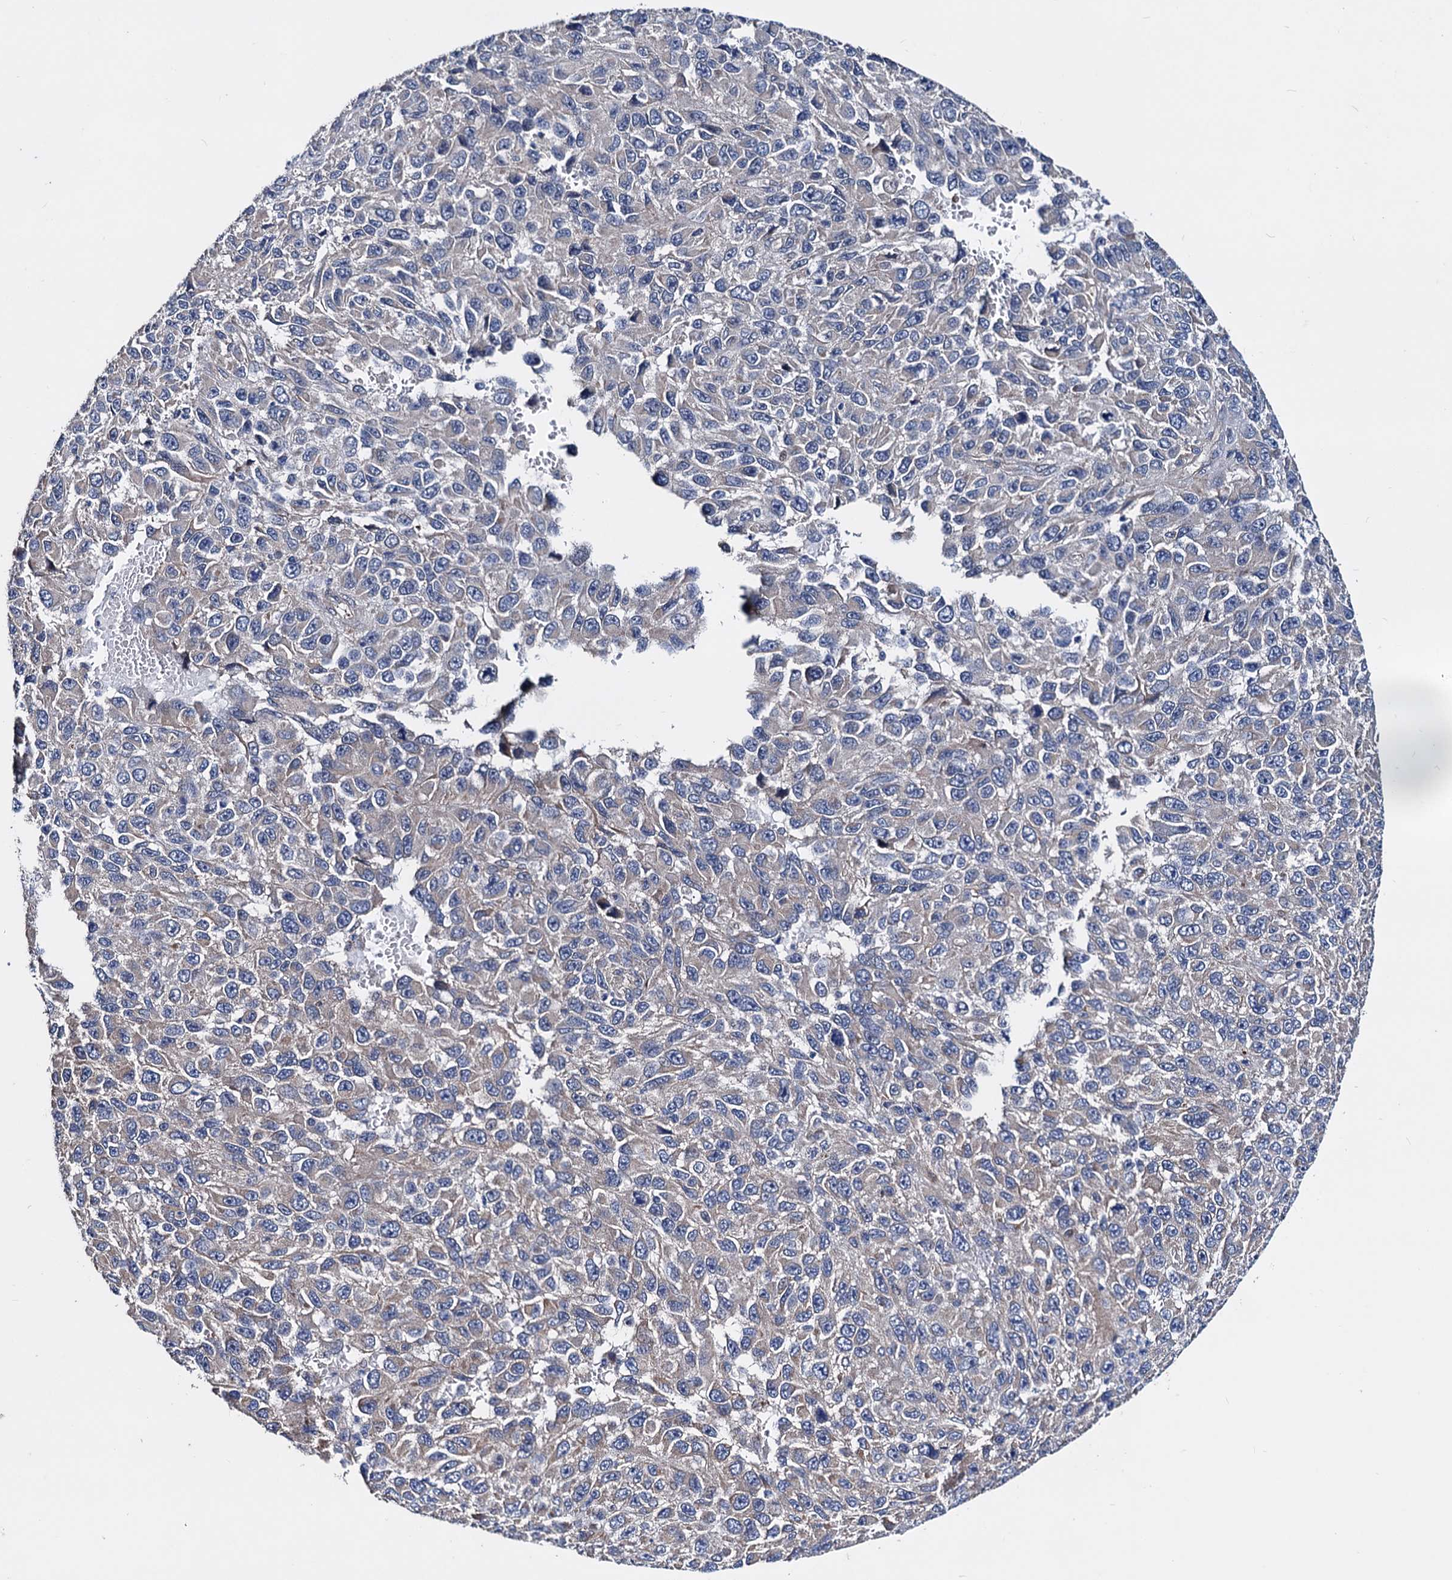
{"staining": {"intensity": "negative", "quantity": "none", "location": "none"}, "tissue": "melanoma", "cell_type": "Tumor cells", "image_type": "cancer", "snomed": [{"axis": "morphology", "description": "Normal tissue, NOS"}, {"axis": "morphology", "description": "Malignant melanoma, NOS"}, {"axis": "topography", "description": "Skin"}], "caption": "Human melanoma stained for a protein using immunohistochemistry displays no positivity in tumor cells.", "gene": "AKAP11", "patient": {"sex": "female", "age": 96}}